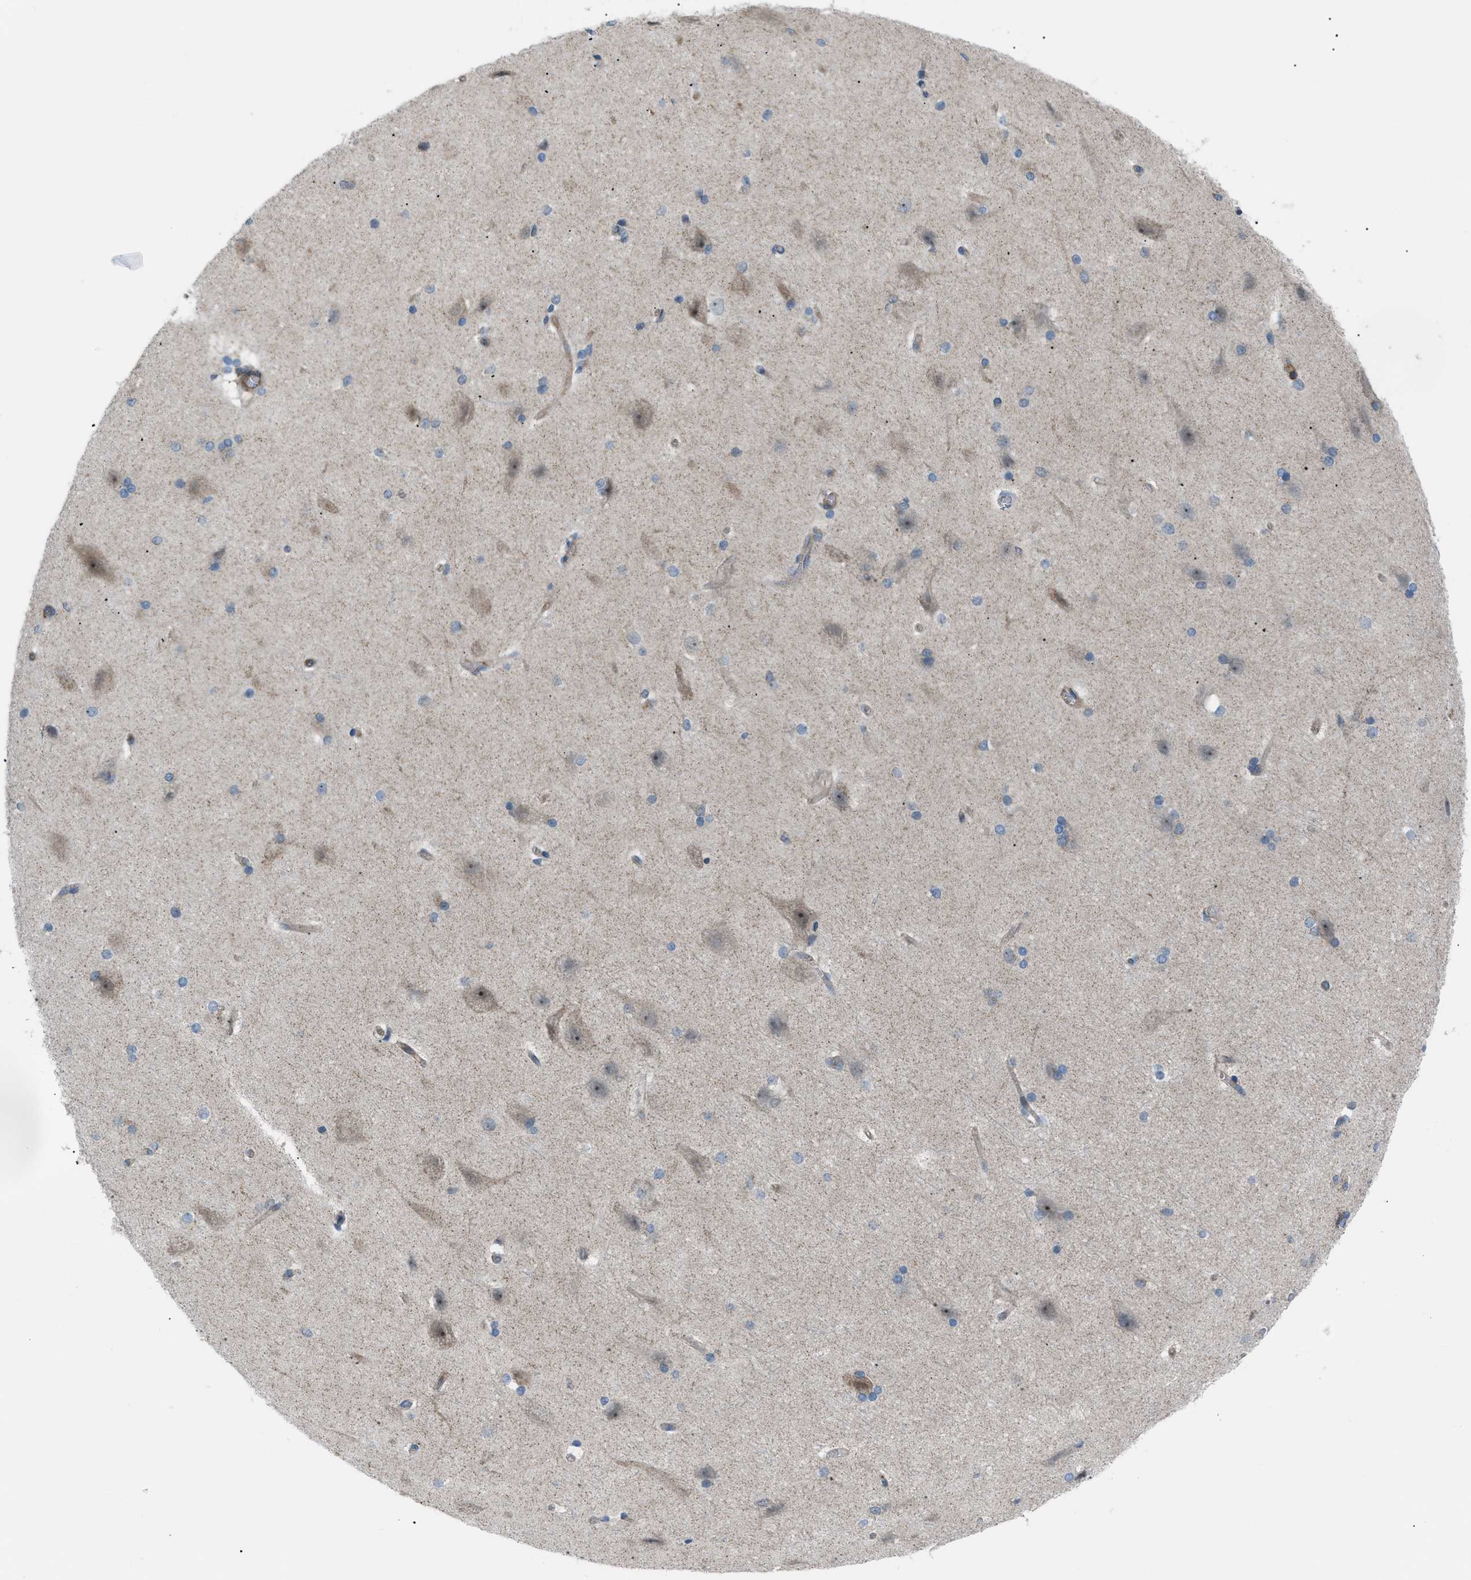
{"staining": {"intensity": "moderate", "quantity": ">75%", "location": "cytoplasmic/membranous"}, "tissue": "cerebral cortex", "cell_type": "Endothelial cells", "image_type": "normal", "snomed": [{"axis": "morphology", "description": "Normal tissue, NOS"}, {"axis": "topography", "description": "Cerebral cortex"}, {"axis": "topography", "description": "Hippocampus"}], "caption": "Endothelial cells display moderate cytoplasmic/membranous staining in approximately >75% of cells in unremarkable cerebral cortex.", "gene": "ATP2A3", "patient": {"sex": "female", "age": 19}}